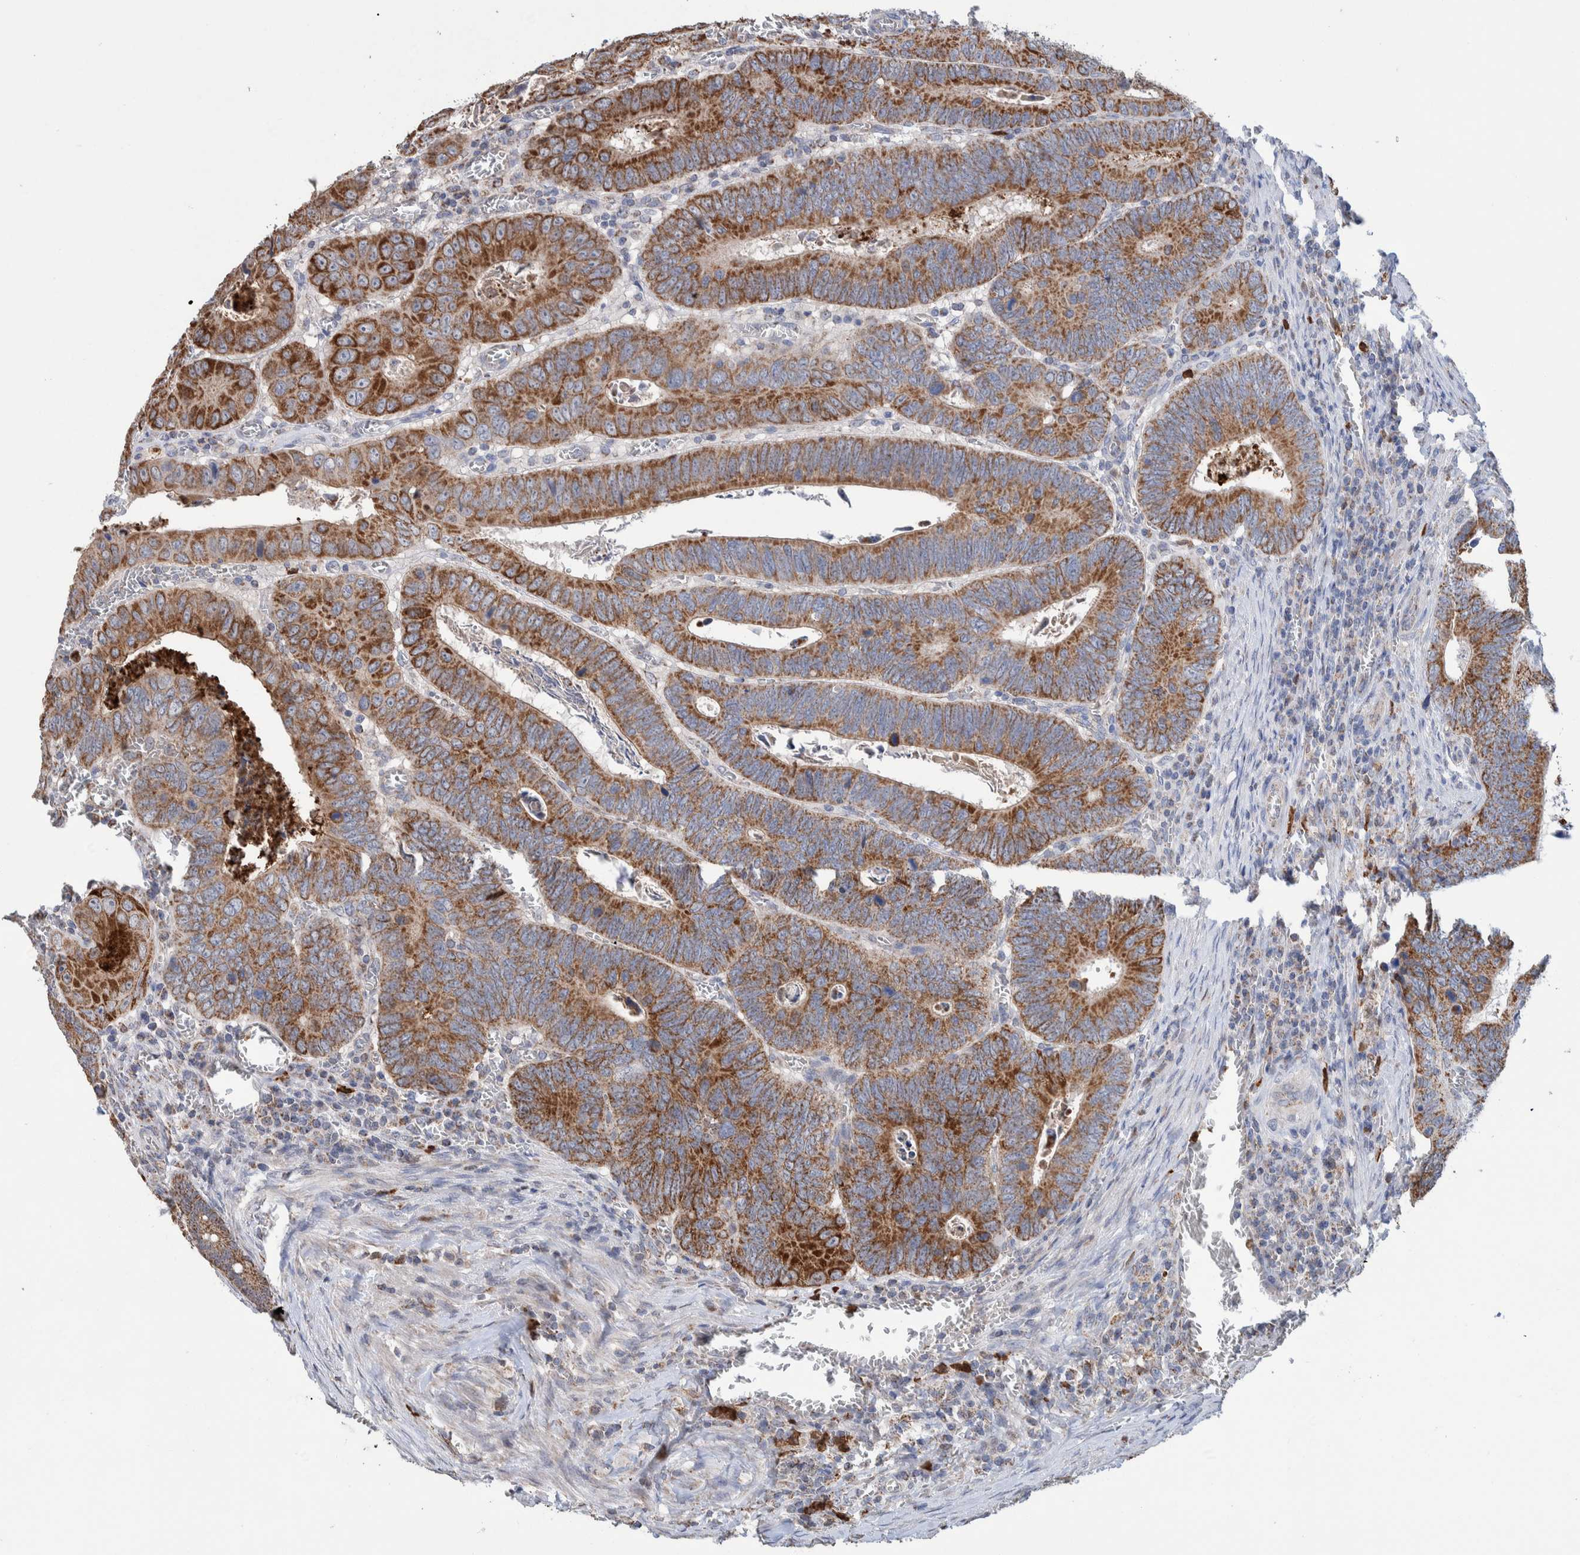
{"staining": {"intensity": "moderate", "quantity": ">75%", "location": "cytoplasmic/membranous"}, "tissue": "colorectal cancer", "cell_type": "Tumor cells", "image_type": "cancer", "snomed": [{"axis": "morphology", "description": "Inflammation, NOS"}, {"axis": "morphology", "description": "Adenocarcinoma, NOS"}, {"axis": "topography", "description": "Colon"}], "caption": "Immunohistochemistry (IHC) micrograph of neoplastic tissue: colorectal cancer stained using immunohistochemistry demonstrates medium levels of moderate protein expression localized specifically in the cytoplasmic/membranous of tumor cells, appearing as a cytoplasmic/membranous brown color.", "gene": "DECR1", "patient": {"sex": "male", "age": 72}}